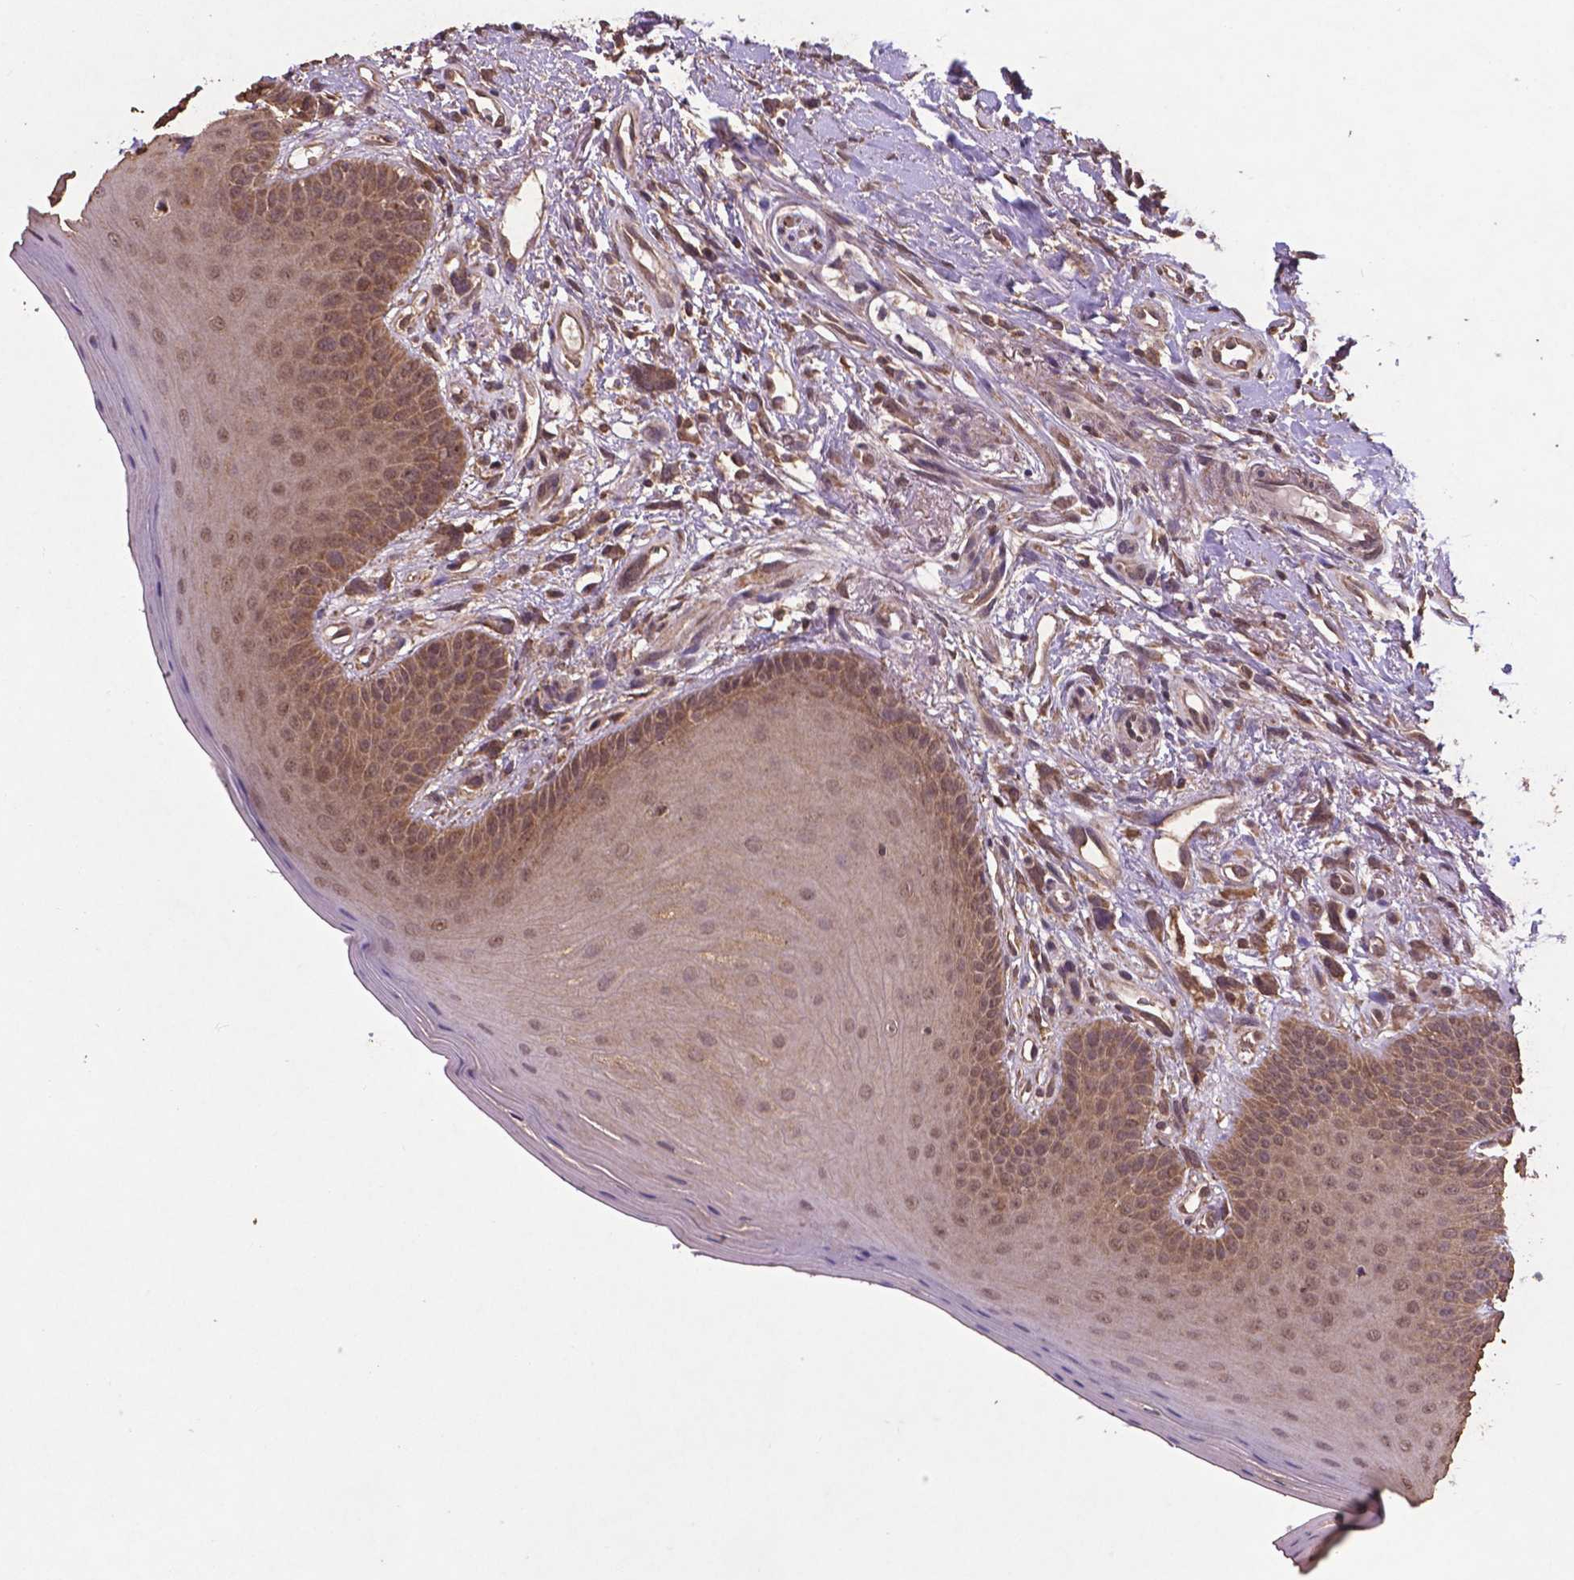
{"staining": {"intensity": "moderate", "quantity": ">75%", "location": "cytoplasmic/membranous,nuclear"}, "tissue": "oral mucosa", "cell_type": "Squamous epithelial cells", "image_type": "normal", "snomed": [{"axis": "morphology", "description": "Normal tissue, NOS"}, {"axis": "morphology", "description": "Normal morphology"}, {"axis": "topography", "description": "Oral tissue"}], "caption": "A photomicrograph of human oral mucosa stained for a protein shows moderate cytoplasmic/membranous,nuclear brown staining in squamous epithelial cells.", "gene": "DCAF1", "patient": {"sex": "female", "age": 76}}